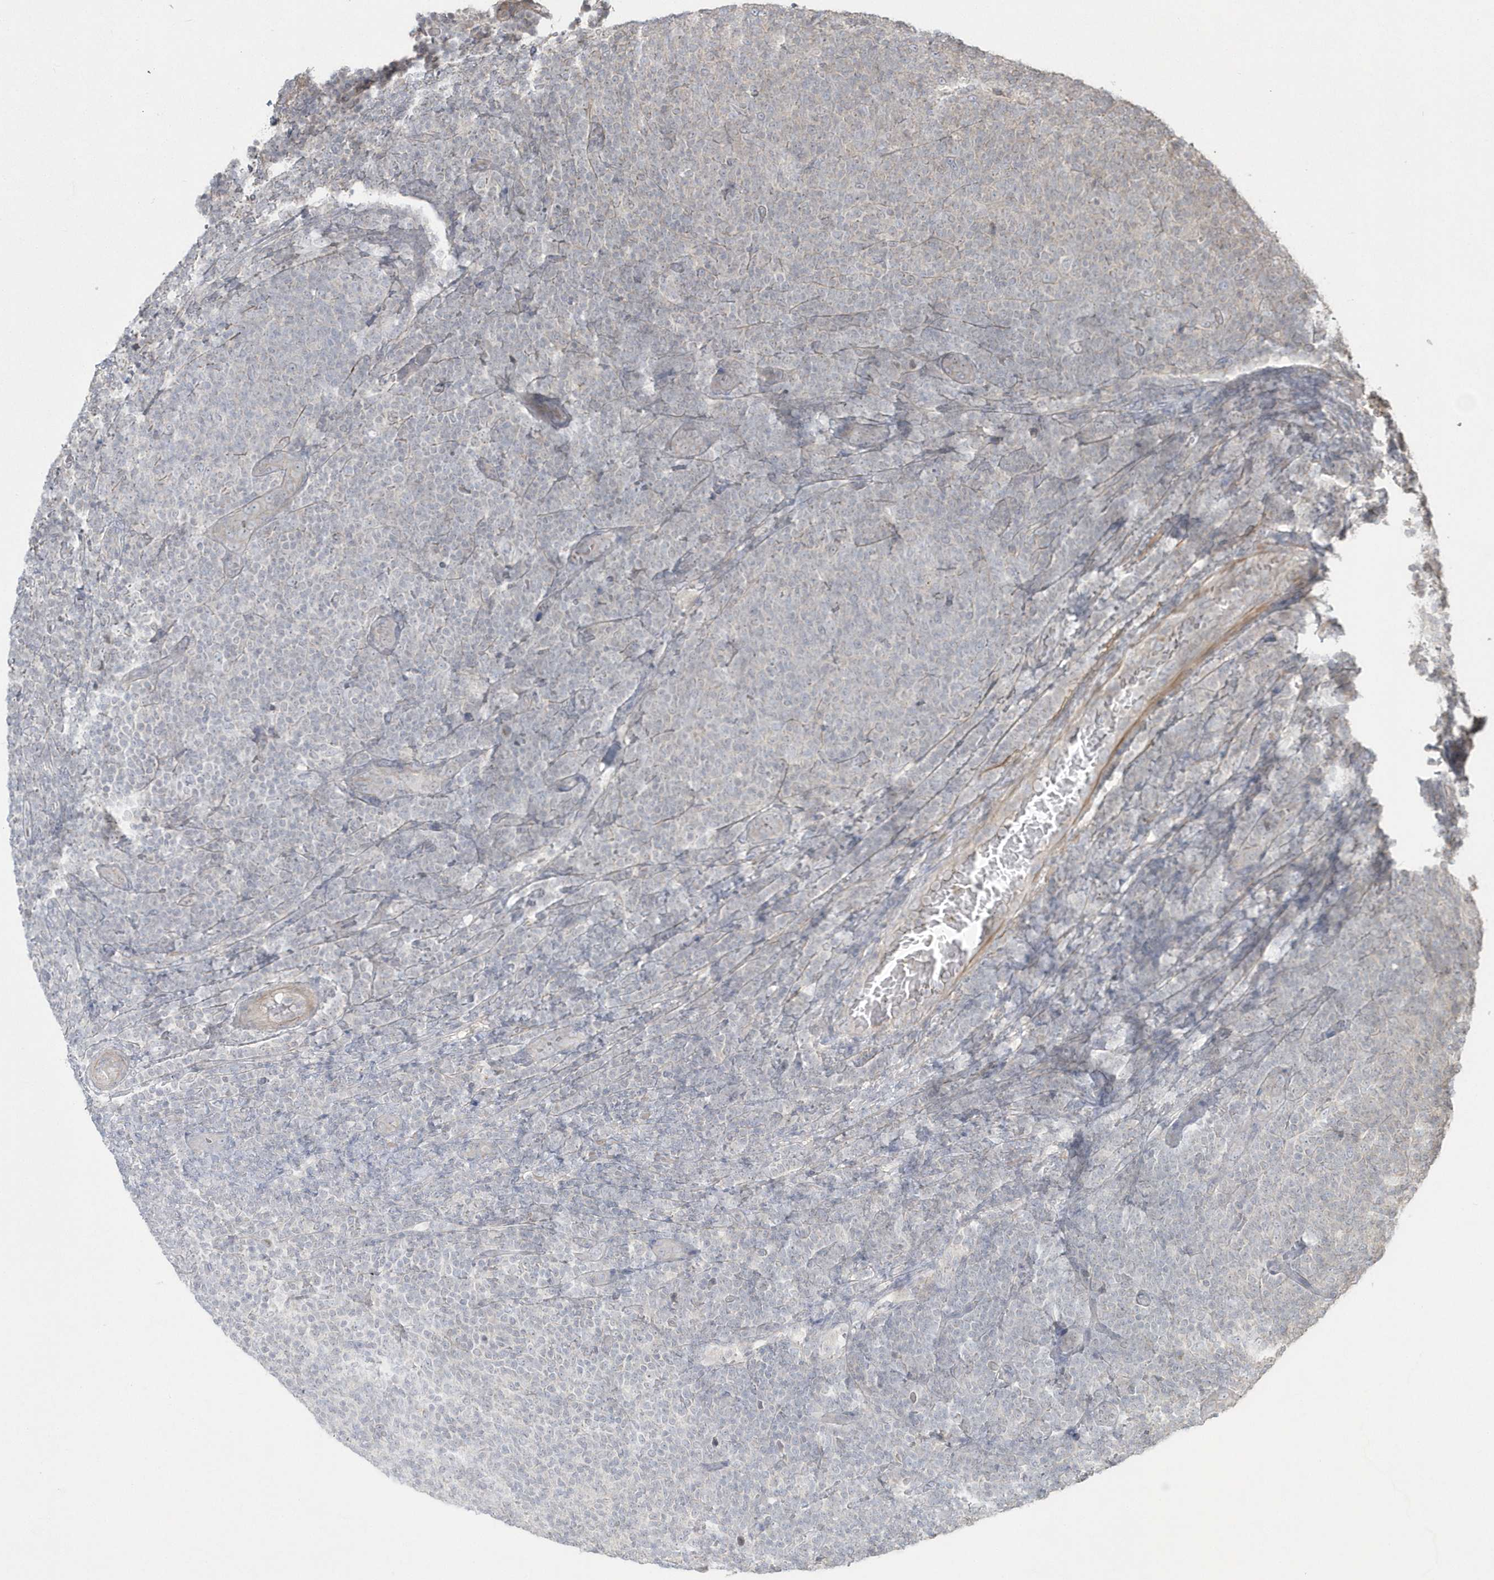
{"staining": {"intensity": "negative", "quantity": "none", "location": "none"}, "tissue": "lymphoma", "cell_type": "Tumor cells", "image_type": "cancer", "snomed": [{"axis": "morphology", "description": "Malignant lymphoma, non-Hodgkin's type, Low grade"}, {"axis": "topography", "description": "Lymph node"}], "caption": "The histopathology image reveals no significant staining in tumor cells of lymphoma.", "gene": "ARMC8", "patient": {"sex": "male", "age": 66}}